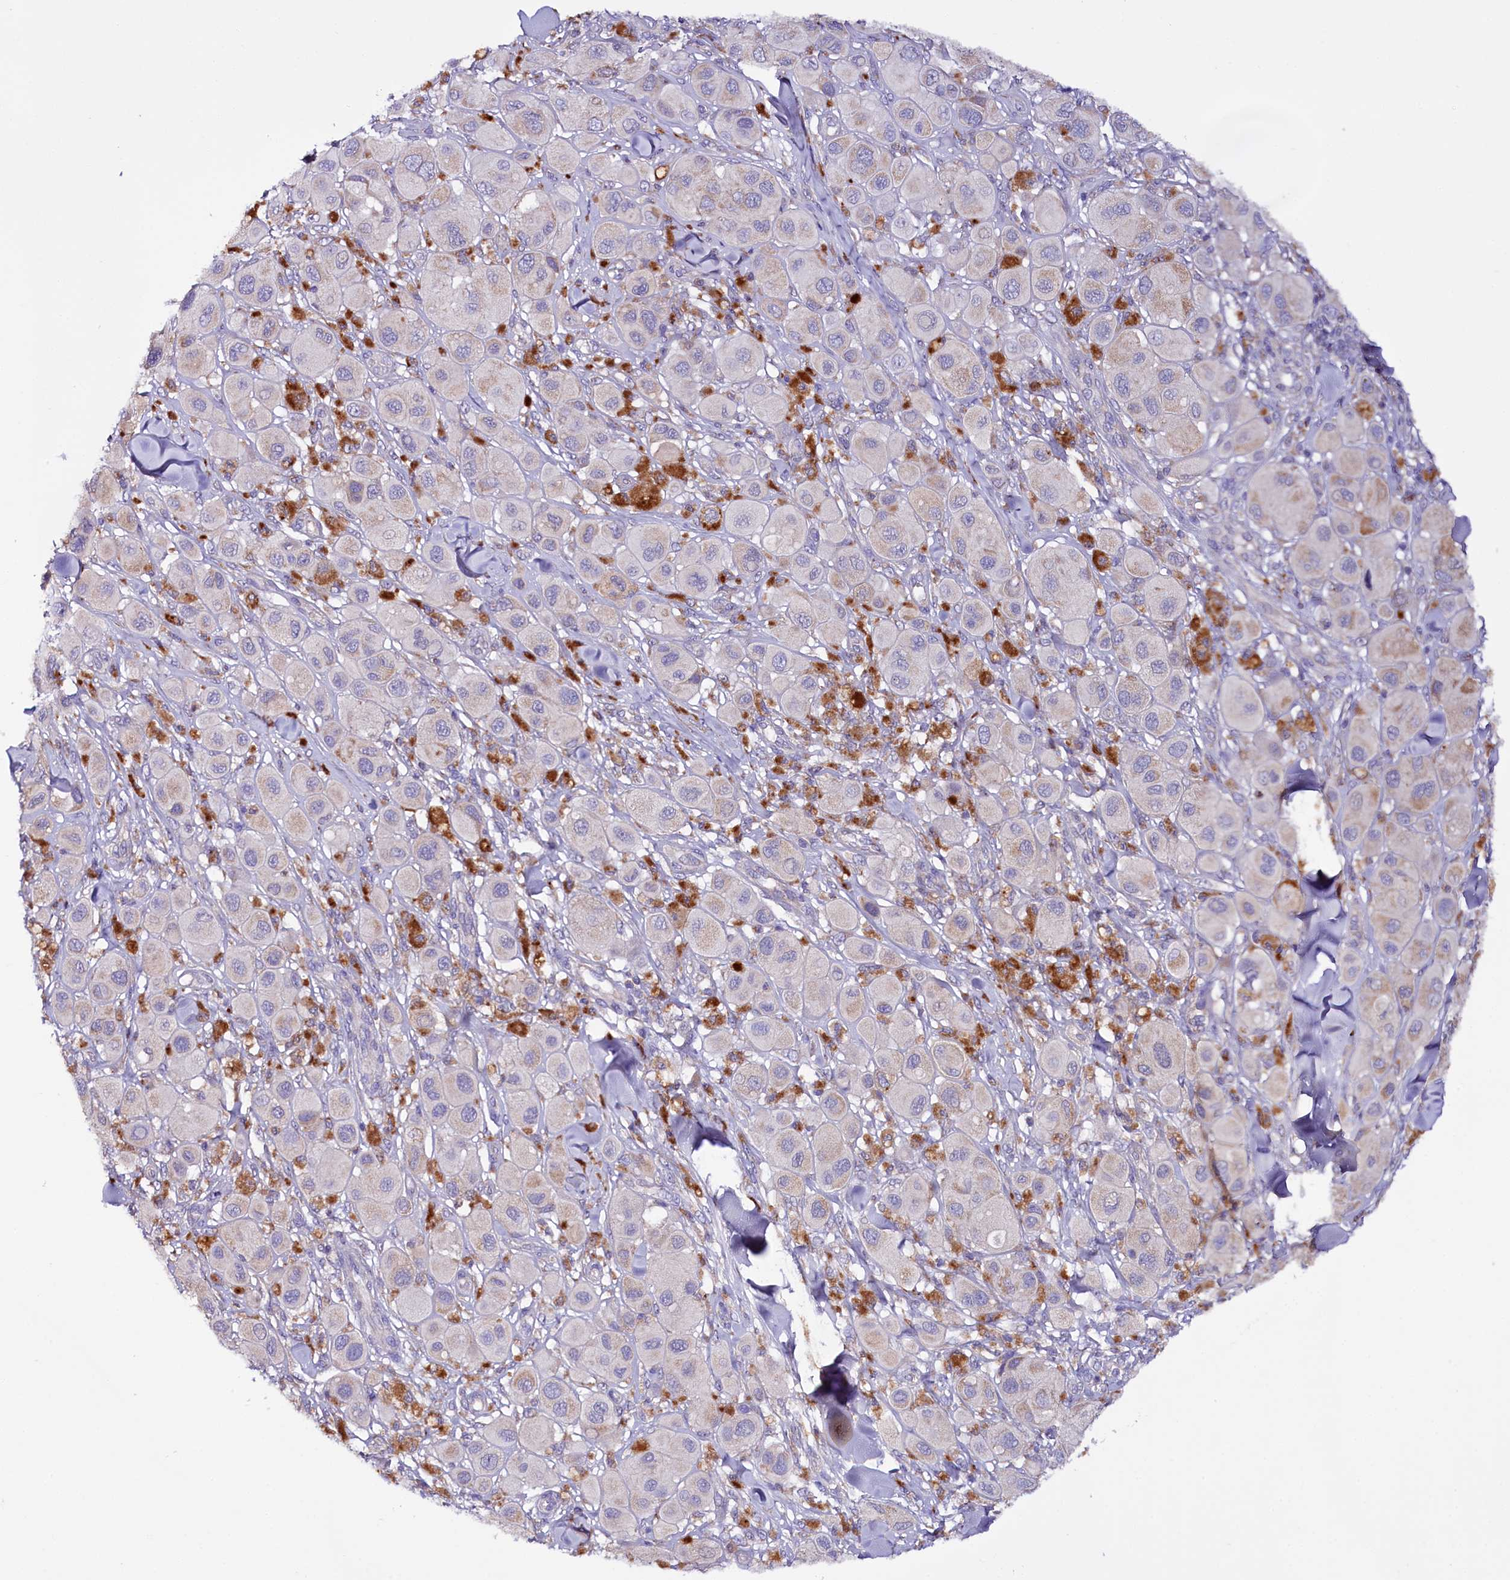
{"staining": {"intensity": "weak", "quantity": "<25%", "location": "cytoplasmic/membranous"}, "tissue": "melanoma", "cell_type": "Tumor cells", "image_type": "cancer", "snomed": [{"axis": "morphology", "description": "Malignant melanoma, Metastatic site"}, {"axis": "topography", "description": "Skin"}], "caption": "There is no significant staining in tumor cells of melanoma.", "gene": "ZNF45", "patient": {"sex": "male", "age": 41}}